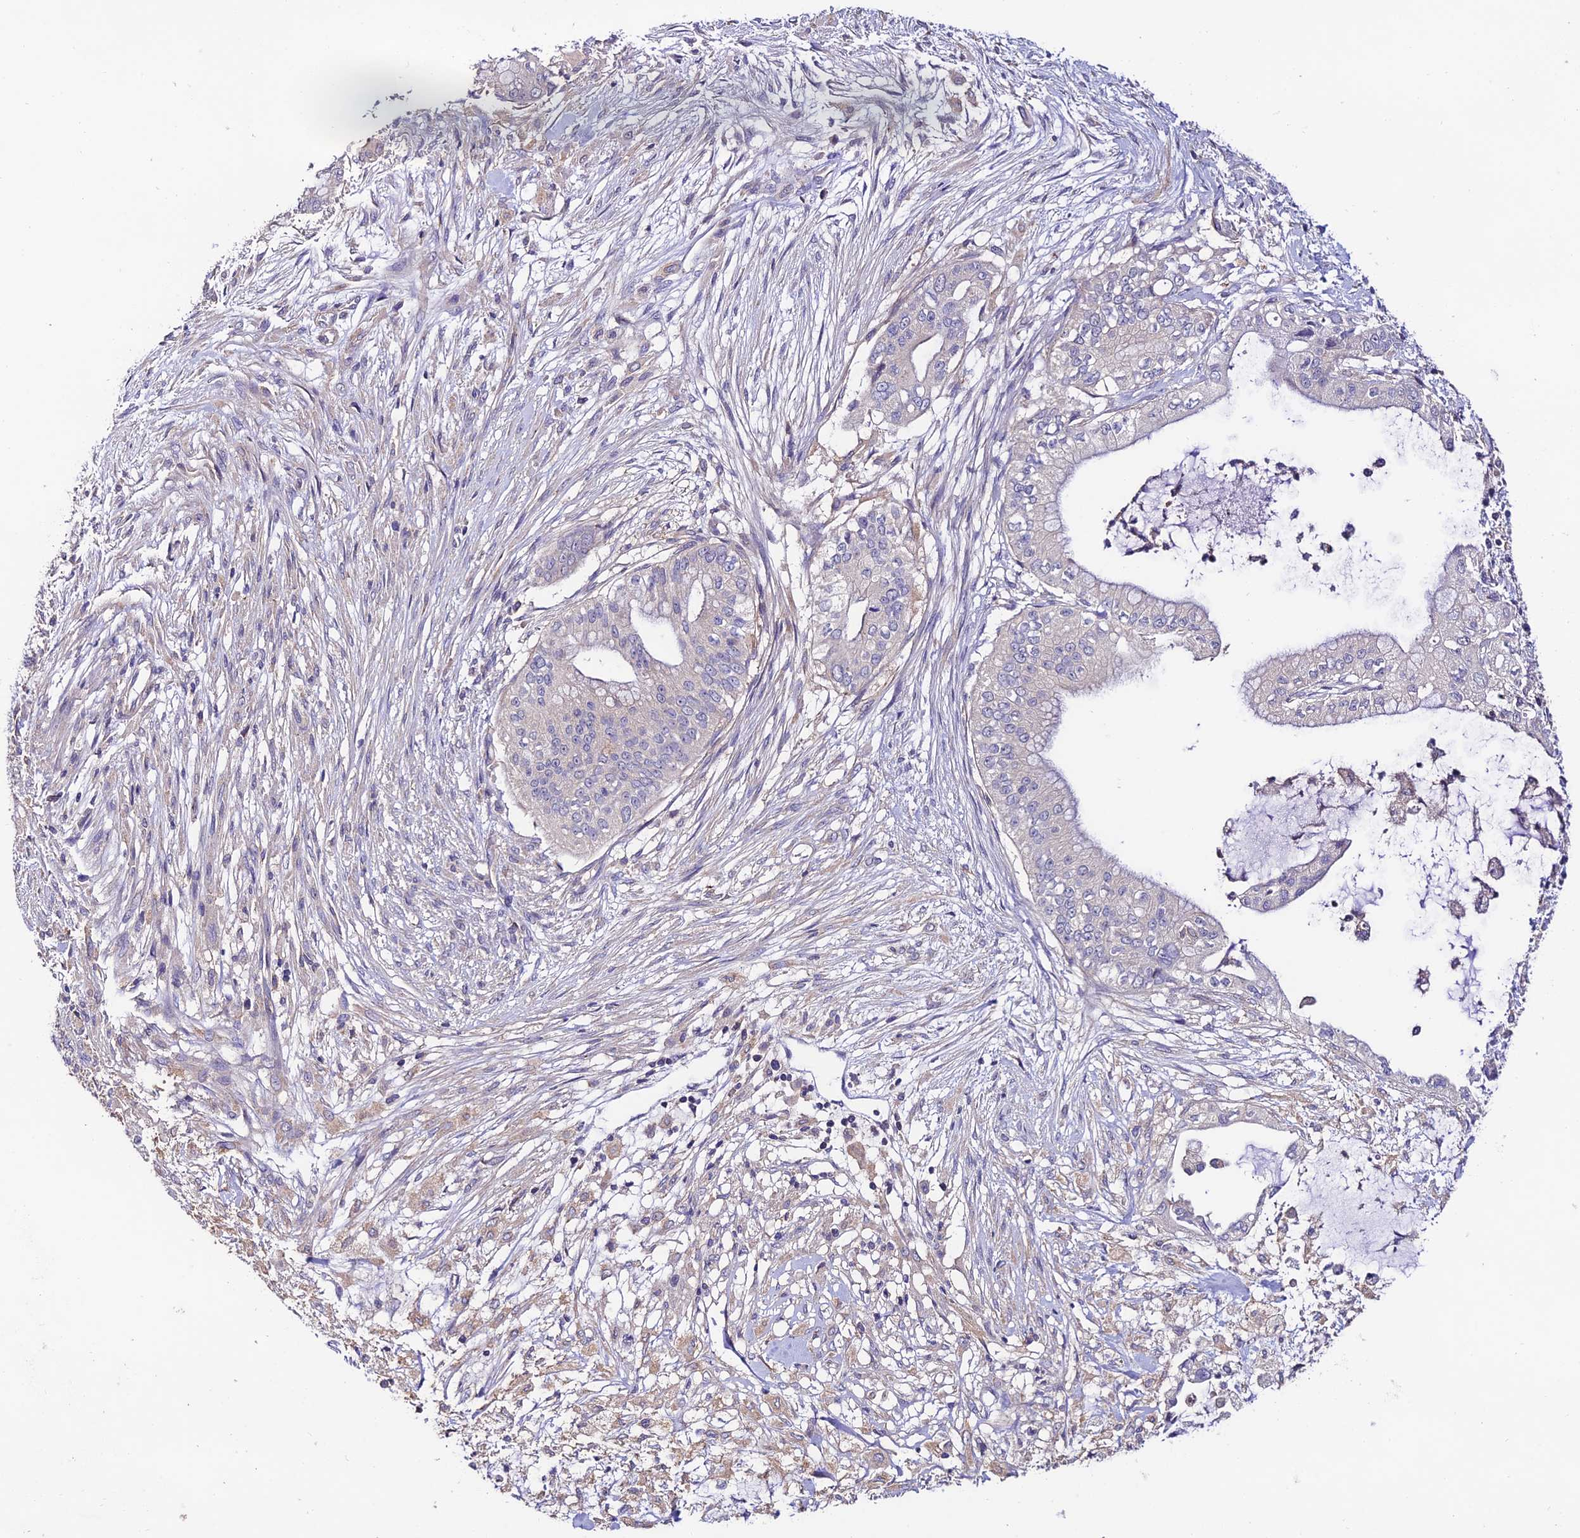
{"staining": {"intensity": "negative", "quantity": "none", "location": "none"}, "tissue": "pancreatic cancer", "cell_type": "Tumor cells", "image_type": "cancer", "snomed": [{"axis": "morphology", "description": "Adenocarcinoma, NOS"}, {"axis": "topography", "description": "Pancreas"}], "caption": "Immunohistochemistry (IHC) of human pancreatic adenocarcinoma reveals no staining in tumor cells. The staining is performed using DAB (3,3'-diaminobenzidine) brown chromogen with nuclei counter-stained in using hematoxylin.", "gene": "BRME1", "patient": {"sex": "male", "age": 46}}